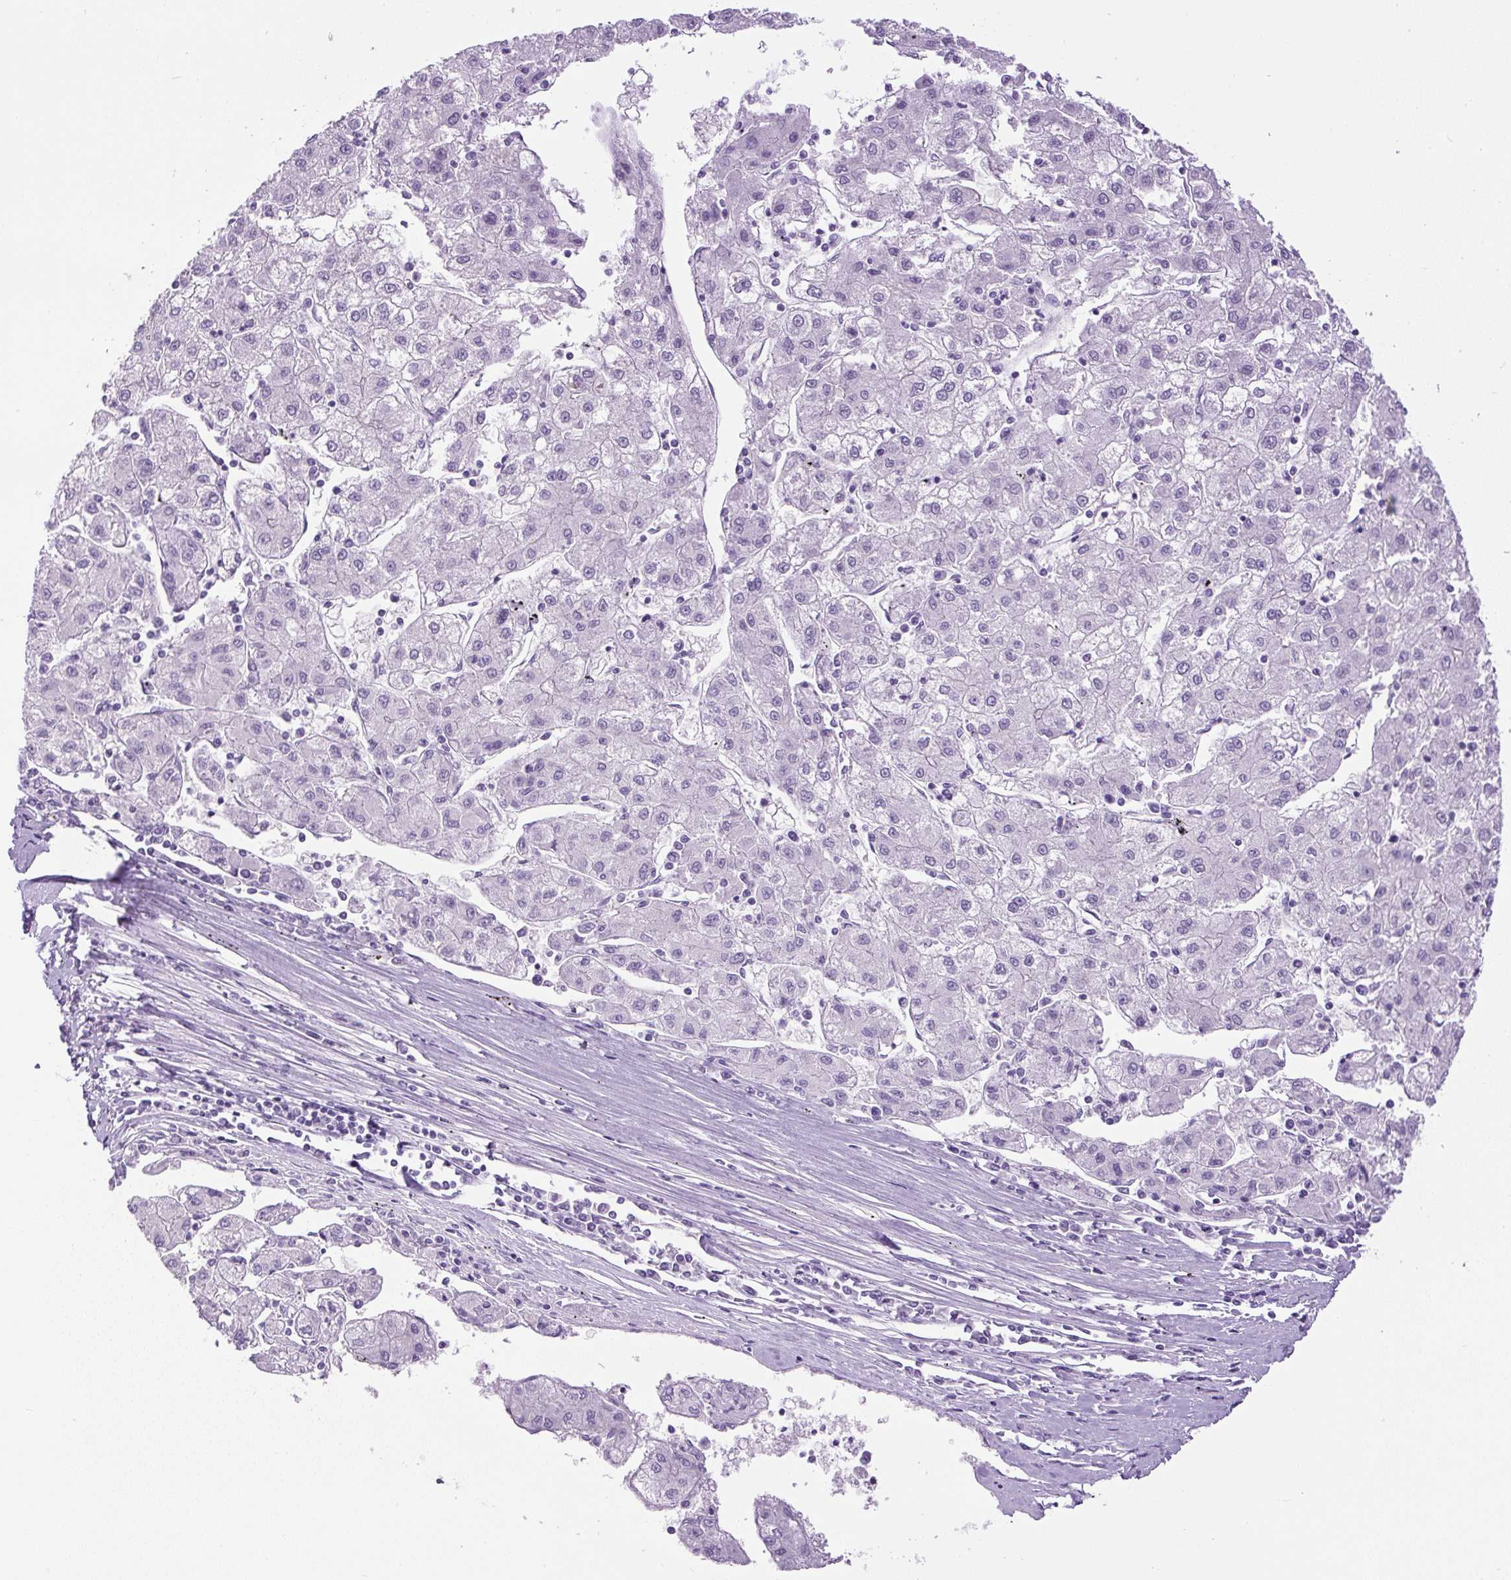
{"staining": {"intensity": "negative", "quantity": "none", "location": "none"}, "tissue": "liver cancer", "cell_type": "Tumor cells", "image_type": "cancer", "snomed": [{"axis": "morphology", "description": "Carcinoma, Hepatocellular, NOS"}, {"axis": "topography", "description": "Liver"}], "caption": "This is an IHC photomicrograph of human liver cancer (hepatocellular carcinoma). There is no staining in tumor cells.", "gene": "RHBDD2", "patient": {"sex": "male", "age": 72}}